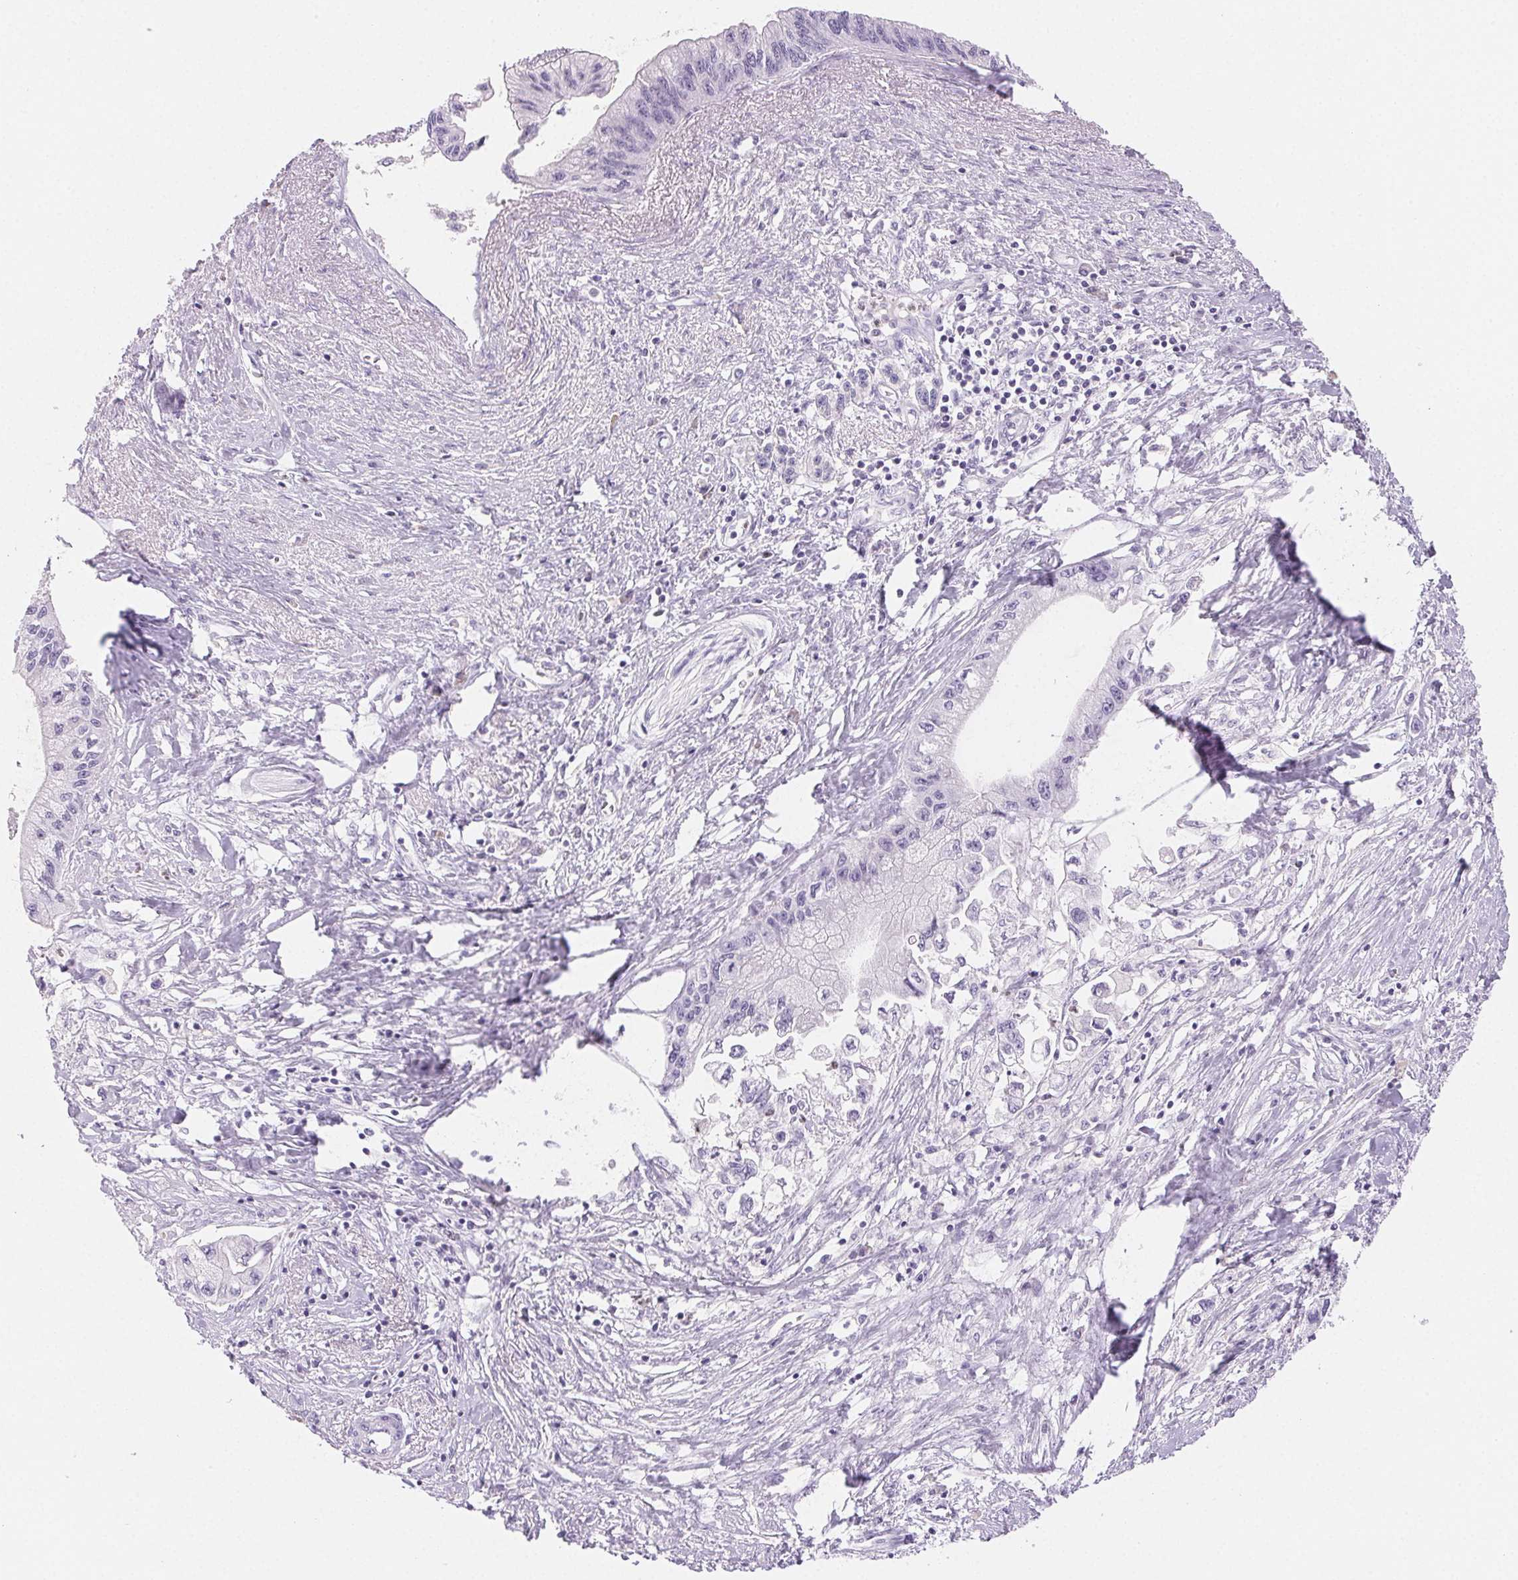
{"staining": {"intensity": "negative", "quantity": "none", "location": "none"}, "tissue": "pancreatic cancer", "cell_type": "Tumor cells", "image_type": "cancer", "snomed": [{"axis": "morphology", "description": "Adenocarcinoma, NOS"}, {"axis": "topography", "description": "Pancreas"}], "caption": "IHC histopathology image of pancreatic adenocarcinoma stained for a protein (brown), which shows no expression in tumor cells.", "gene": "PADI4", "patient": {"sex": "male", "age": 61}}